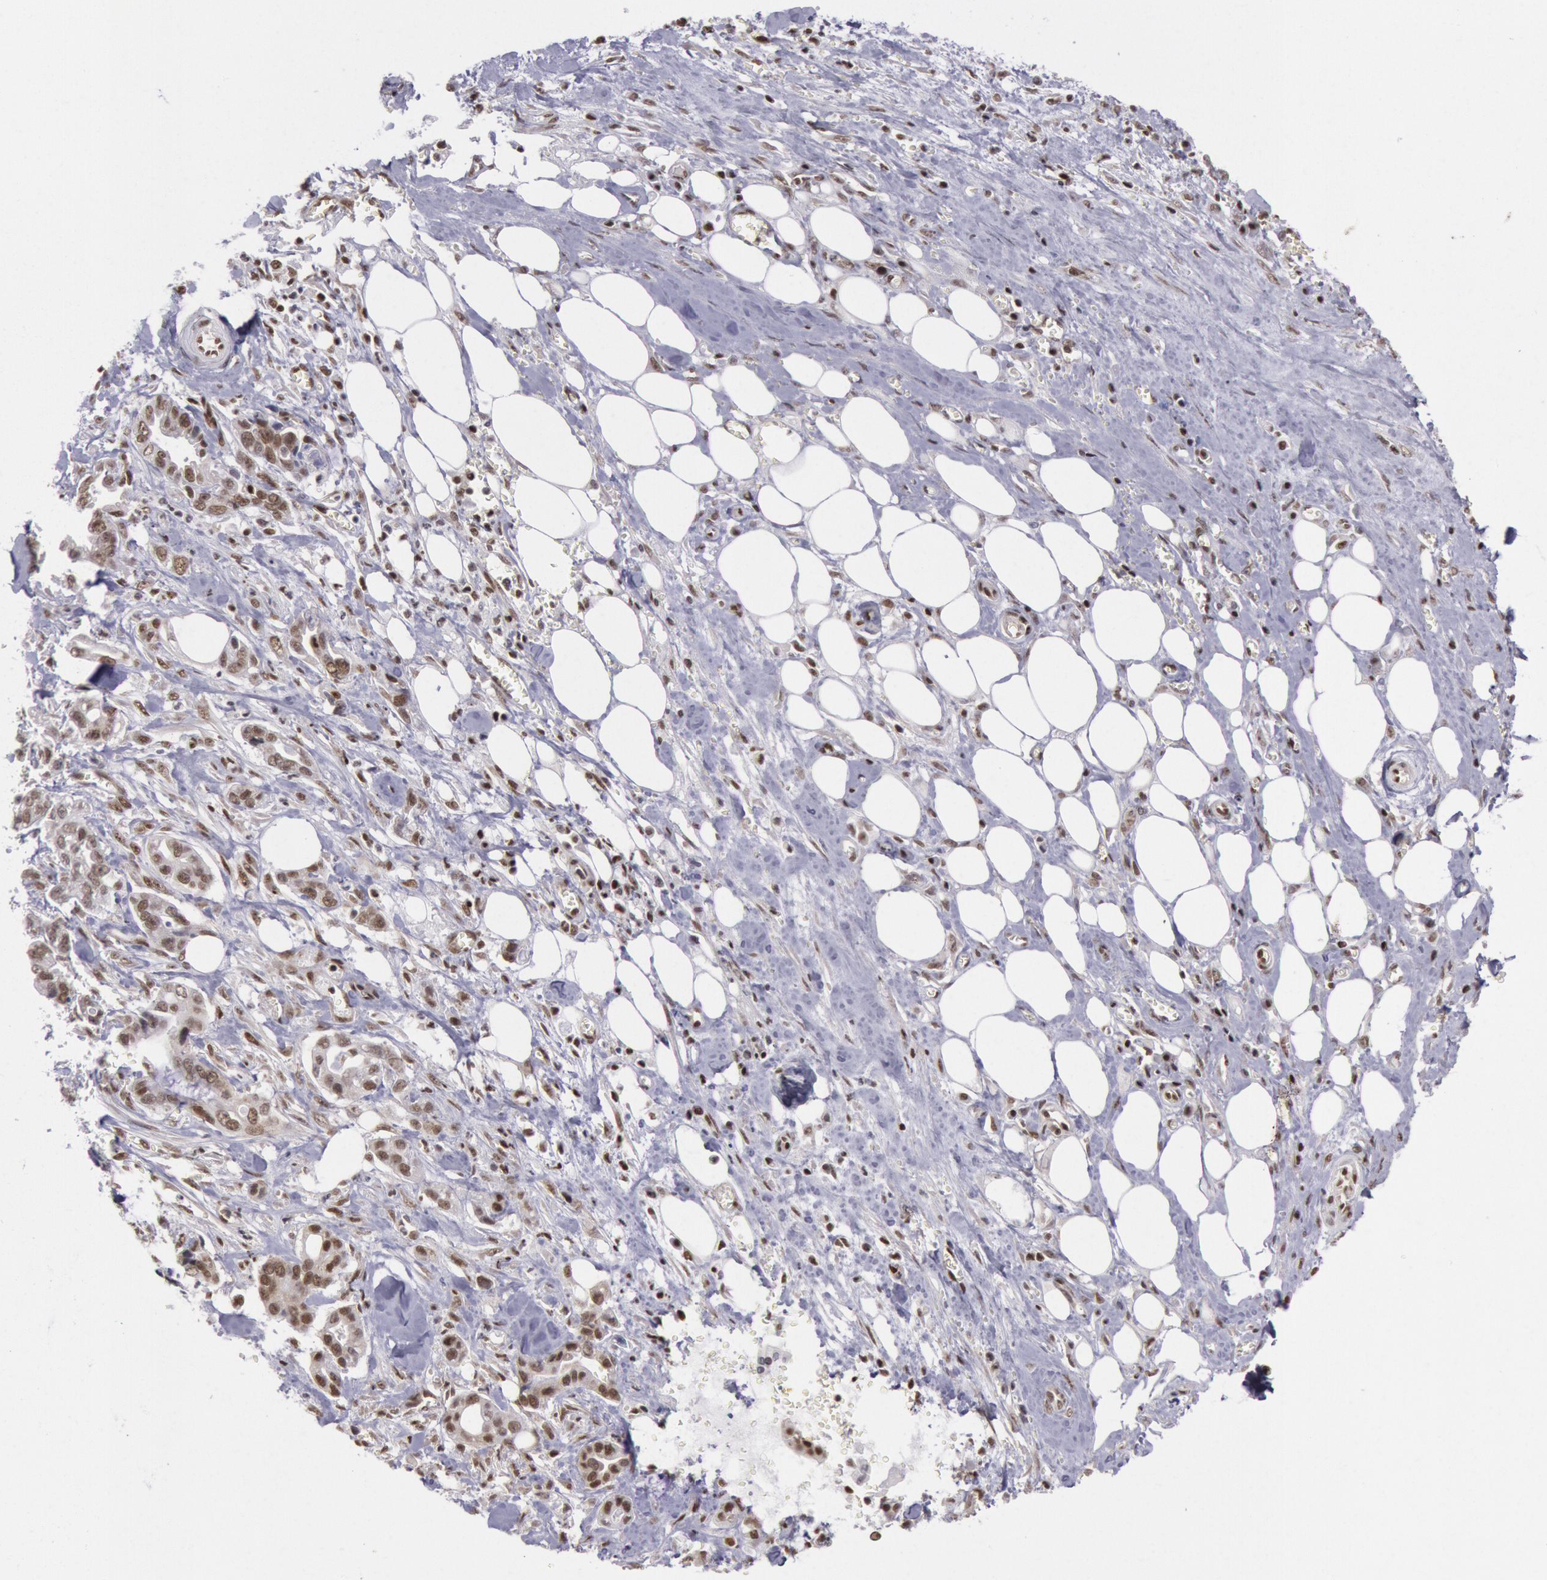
{"staining": {"intensity": "moderate", "quantity": ">75%", "location": "nuclear"}, "tissue": "pancreatic cancer", "cell_type": "Tumor cells", "image_type": "cancer", "snomed": [{"axis": "morphology", "description": "Adenocarcinoma, NOS"}, {"axis": "topography", "description": "Pancreas"}], "caption": "Moderate nuclear expression for a protein is present in approximately >75% of tumor cells of pancreatic cancer (adenocarcinoma) using immunohistochemistry.", "gene": "NKAP", "patient": {"sex": "male", "age": 69}}